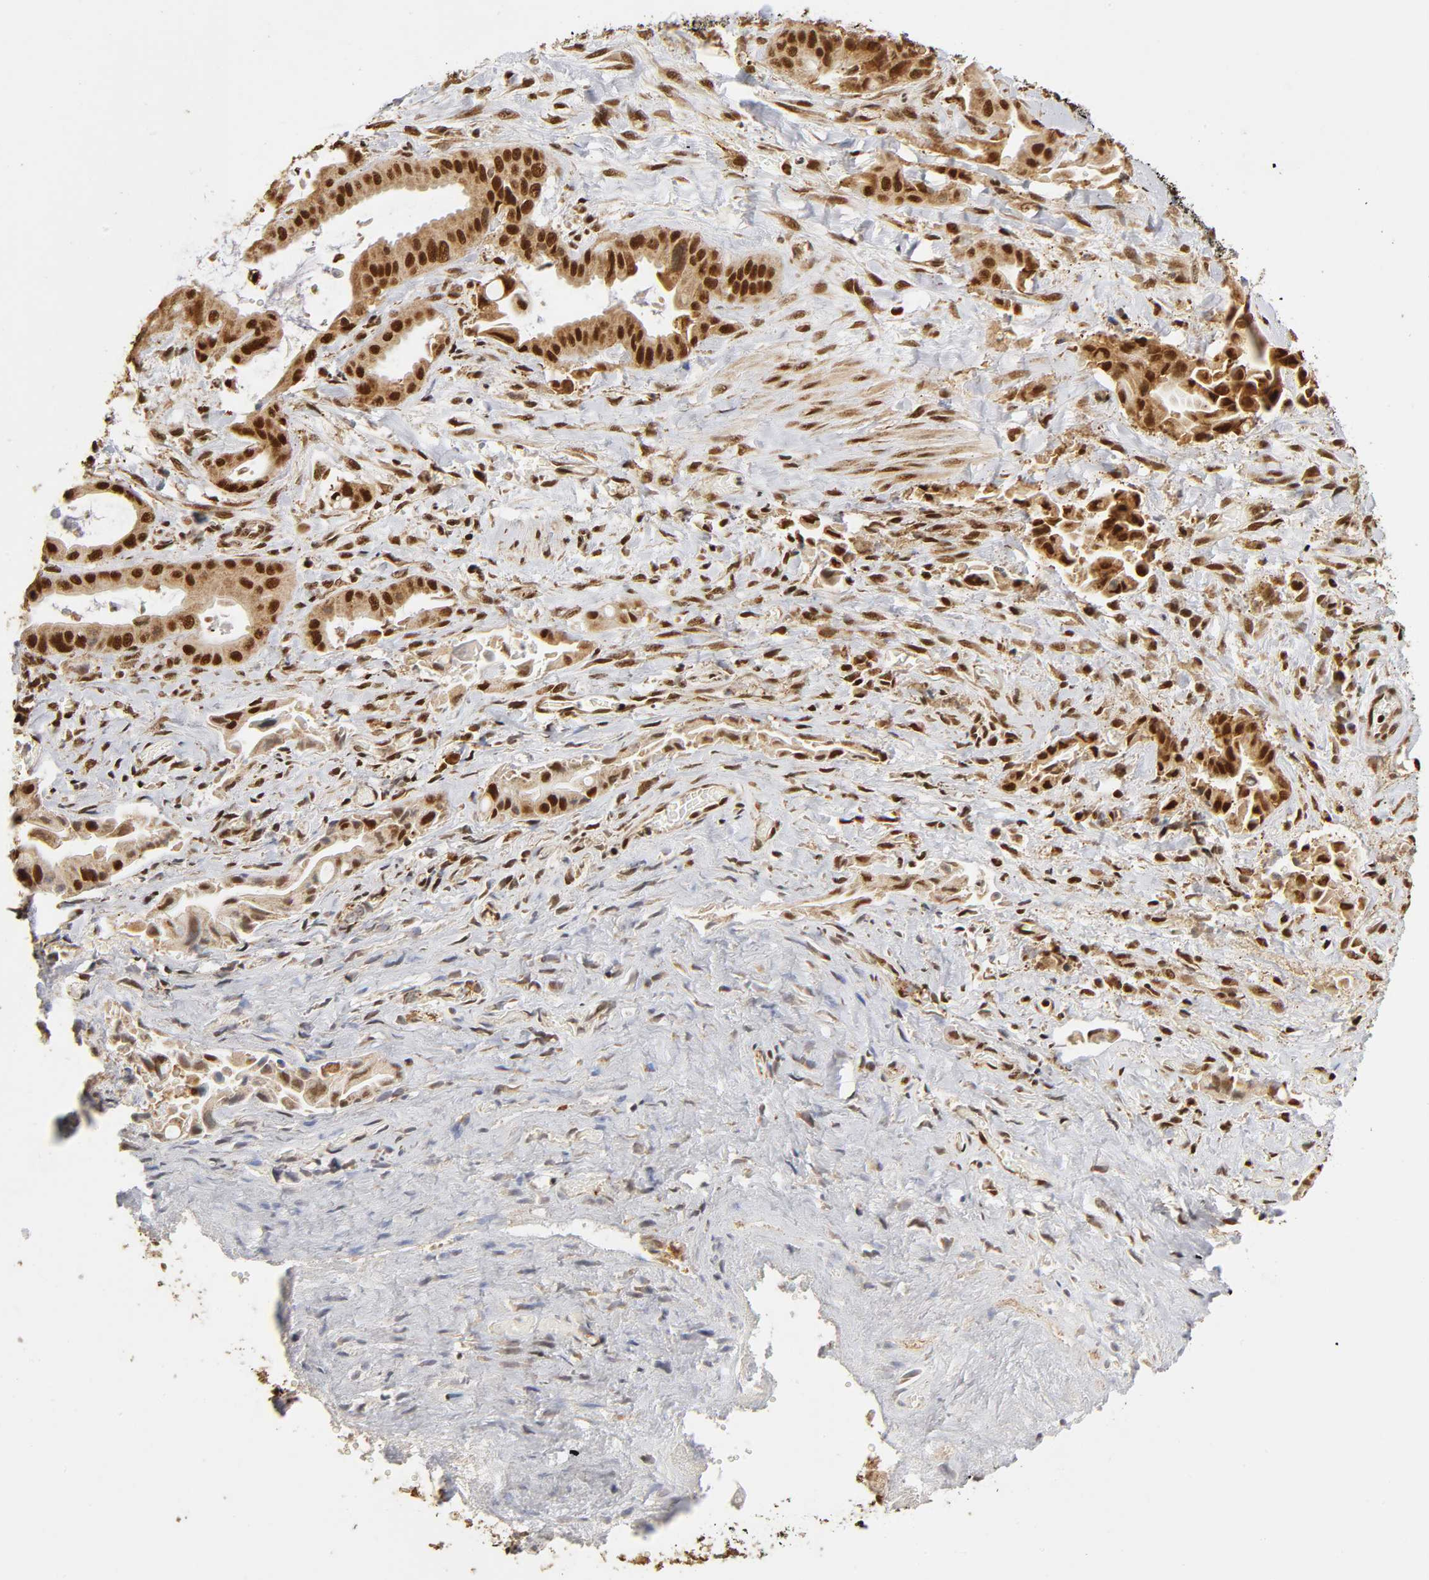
{"staining": {"intensity": "strong", "quantity": ">75%", "location": "cytoplasmic/membranous,nuclear"}, "tissue": "liver cancer", "cell_type": "Tumor cells", "image_type": "cancer", "snomed": [{"axis": "morphology", "description": "Cholangiocarcinoma"}, {"axis": "topography", "description": "Liver"}], "caption": "Human liver cancer stained for a protein (brown) exhibits strong cytoplasmic/membranous and nuclear positive expression in about >75% of tumor cells.", "gene": "RNF122", "patient": {"sex": "male", "age": 58}}